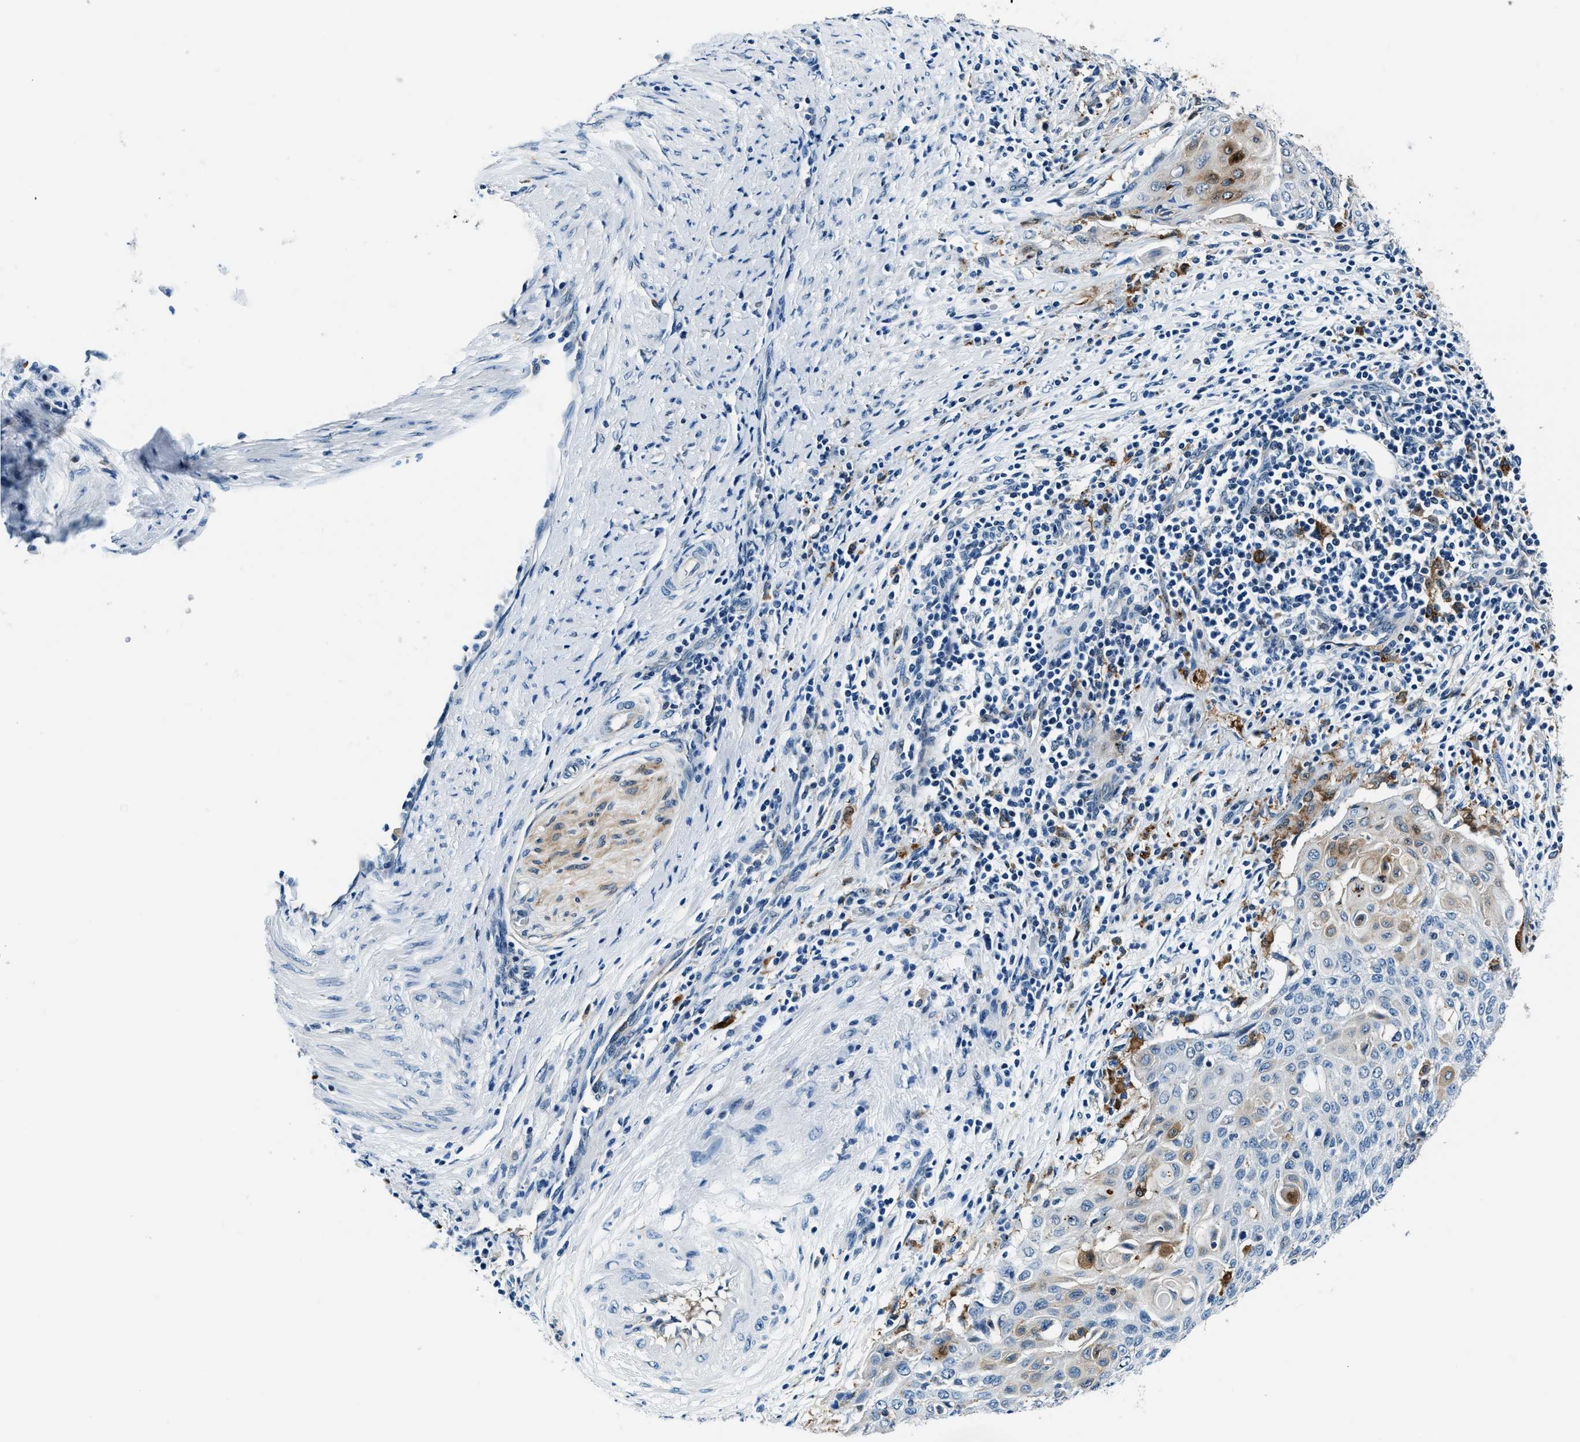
{"staining": {"intensity": "moderate", "quantity": "<25%", "location": "cytoplasmic/membranous"}, "tissue": "cervical cancer", "cell_type": "Tumor cells", "image_type": "cancer", "snomed": [{"axis": "morphology", "description": "Squamous cell carcinoma, NOS"}, {"axis": "topography", "description": "Cervix"}], "caption": "Brown immunohistochemical staining in squamous cell carcinoma (cervical) demonstrates moderate cytoplasmic/membranous staining in about <25% of tumor cells. (DAB = brown stain, brightfield microscopy at high magnification).", "gene": "PTPDC1", "patient": {"sex": "female", "age": 39}}